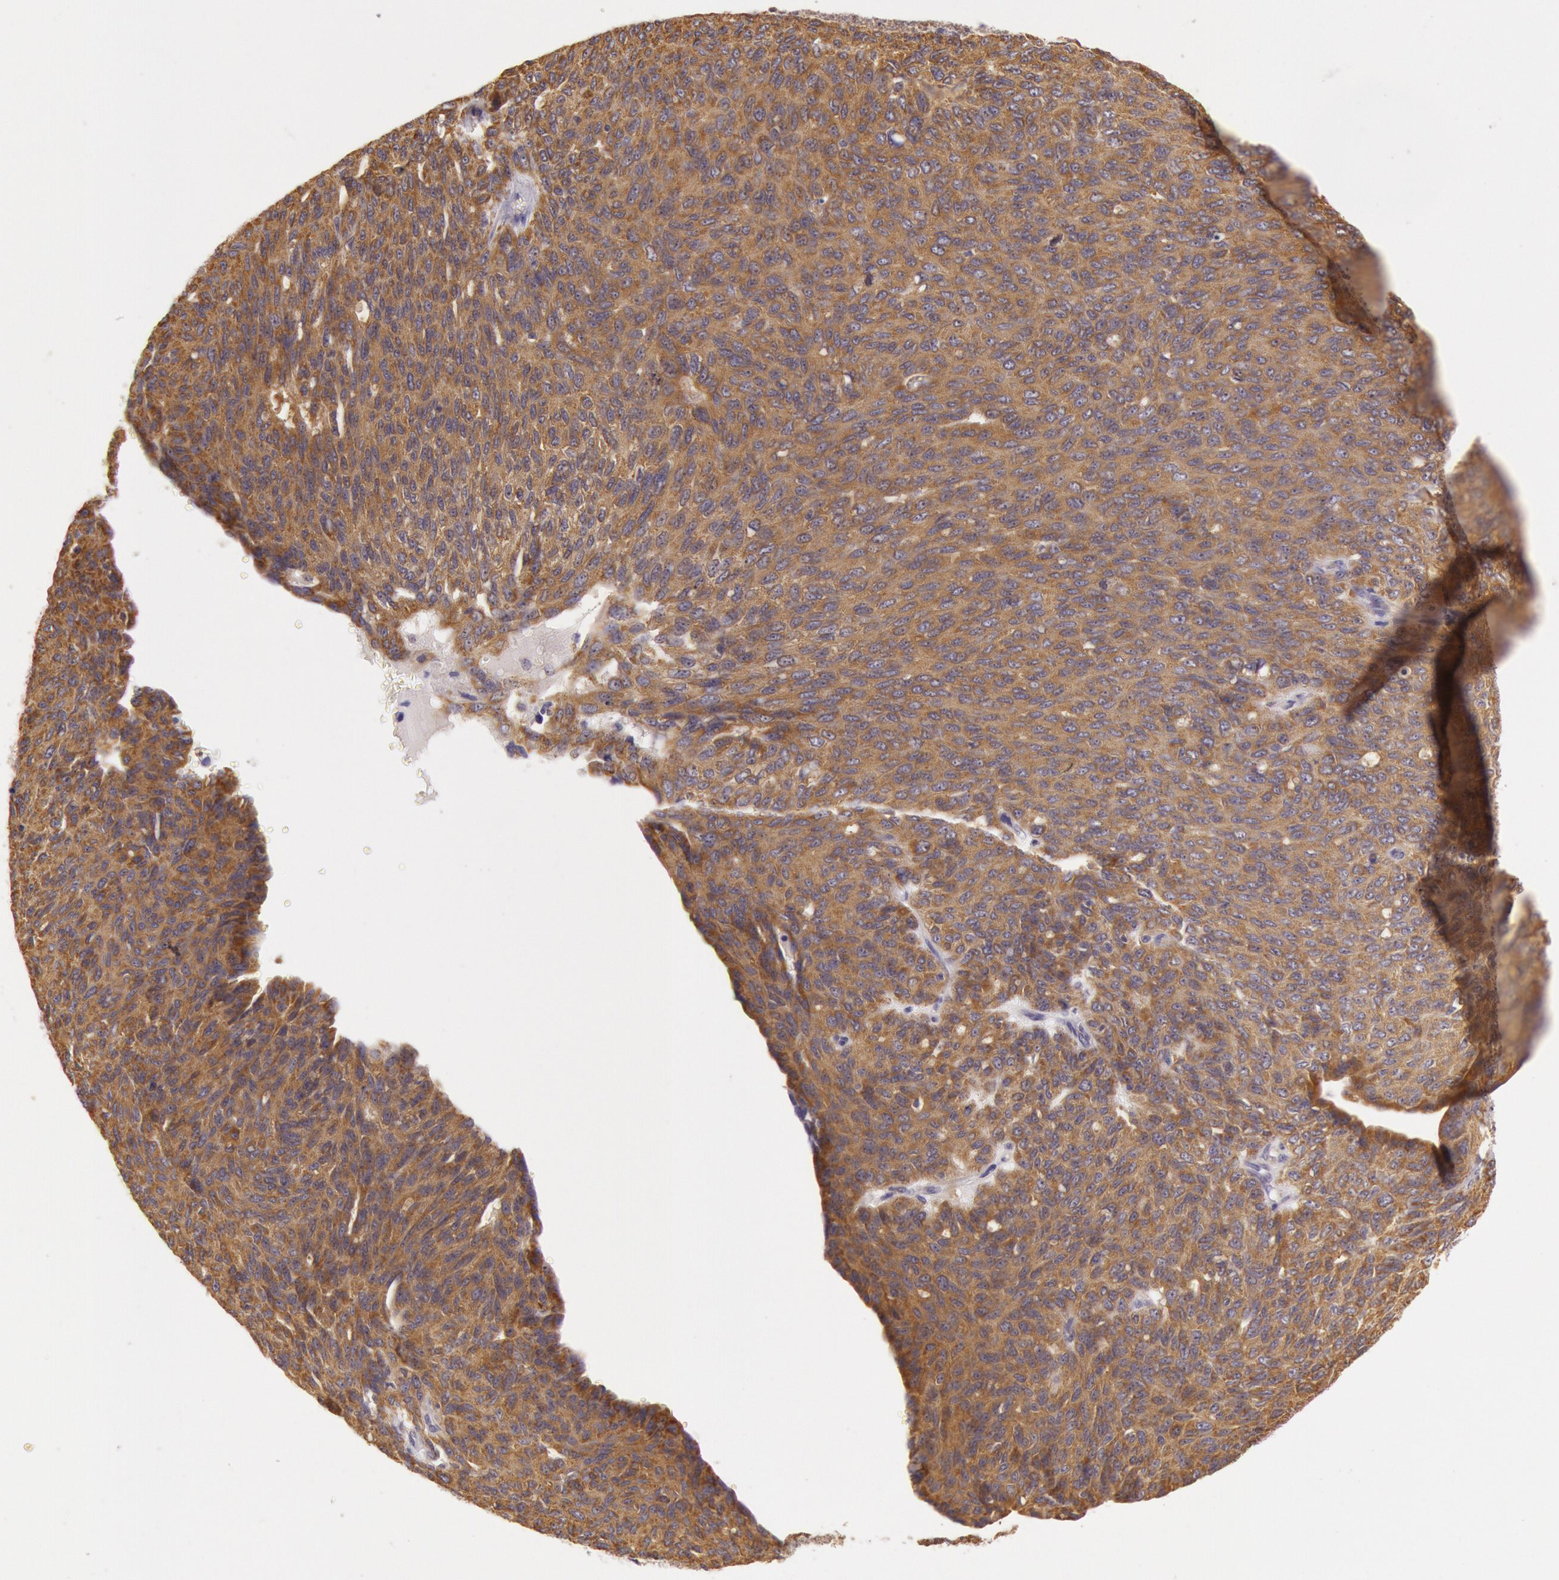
{"staining": {"intensity": "strong", "quantity": ">75%", "location": "cytoplasmic/membranous"}, "tissue": "ovarian cancer", "cell_type": "Tumor cells", "image_type": "cancer", "snomed": [{"axis": "morphology", "description": "Carcinoma, endometroid"}, {"axis": "topography", "description": "Ovary"}], "caption": "Approximately >75% of tumor cells in endometroid carcinoma (ovarian) display strong cytoplasmic/membranous protein staining as visualized by brown immunohistochemical staining.", "gene": "CDK16", "patient": {"sex": "female", "age": 60}}